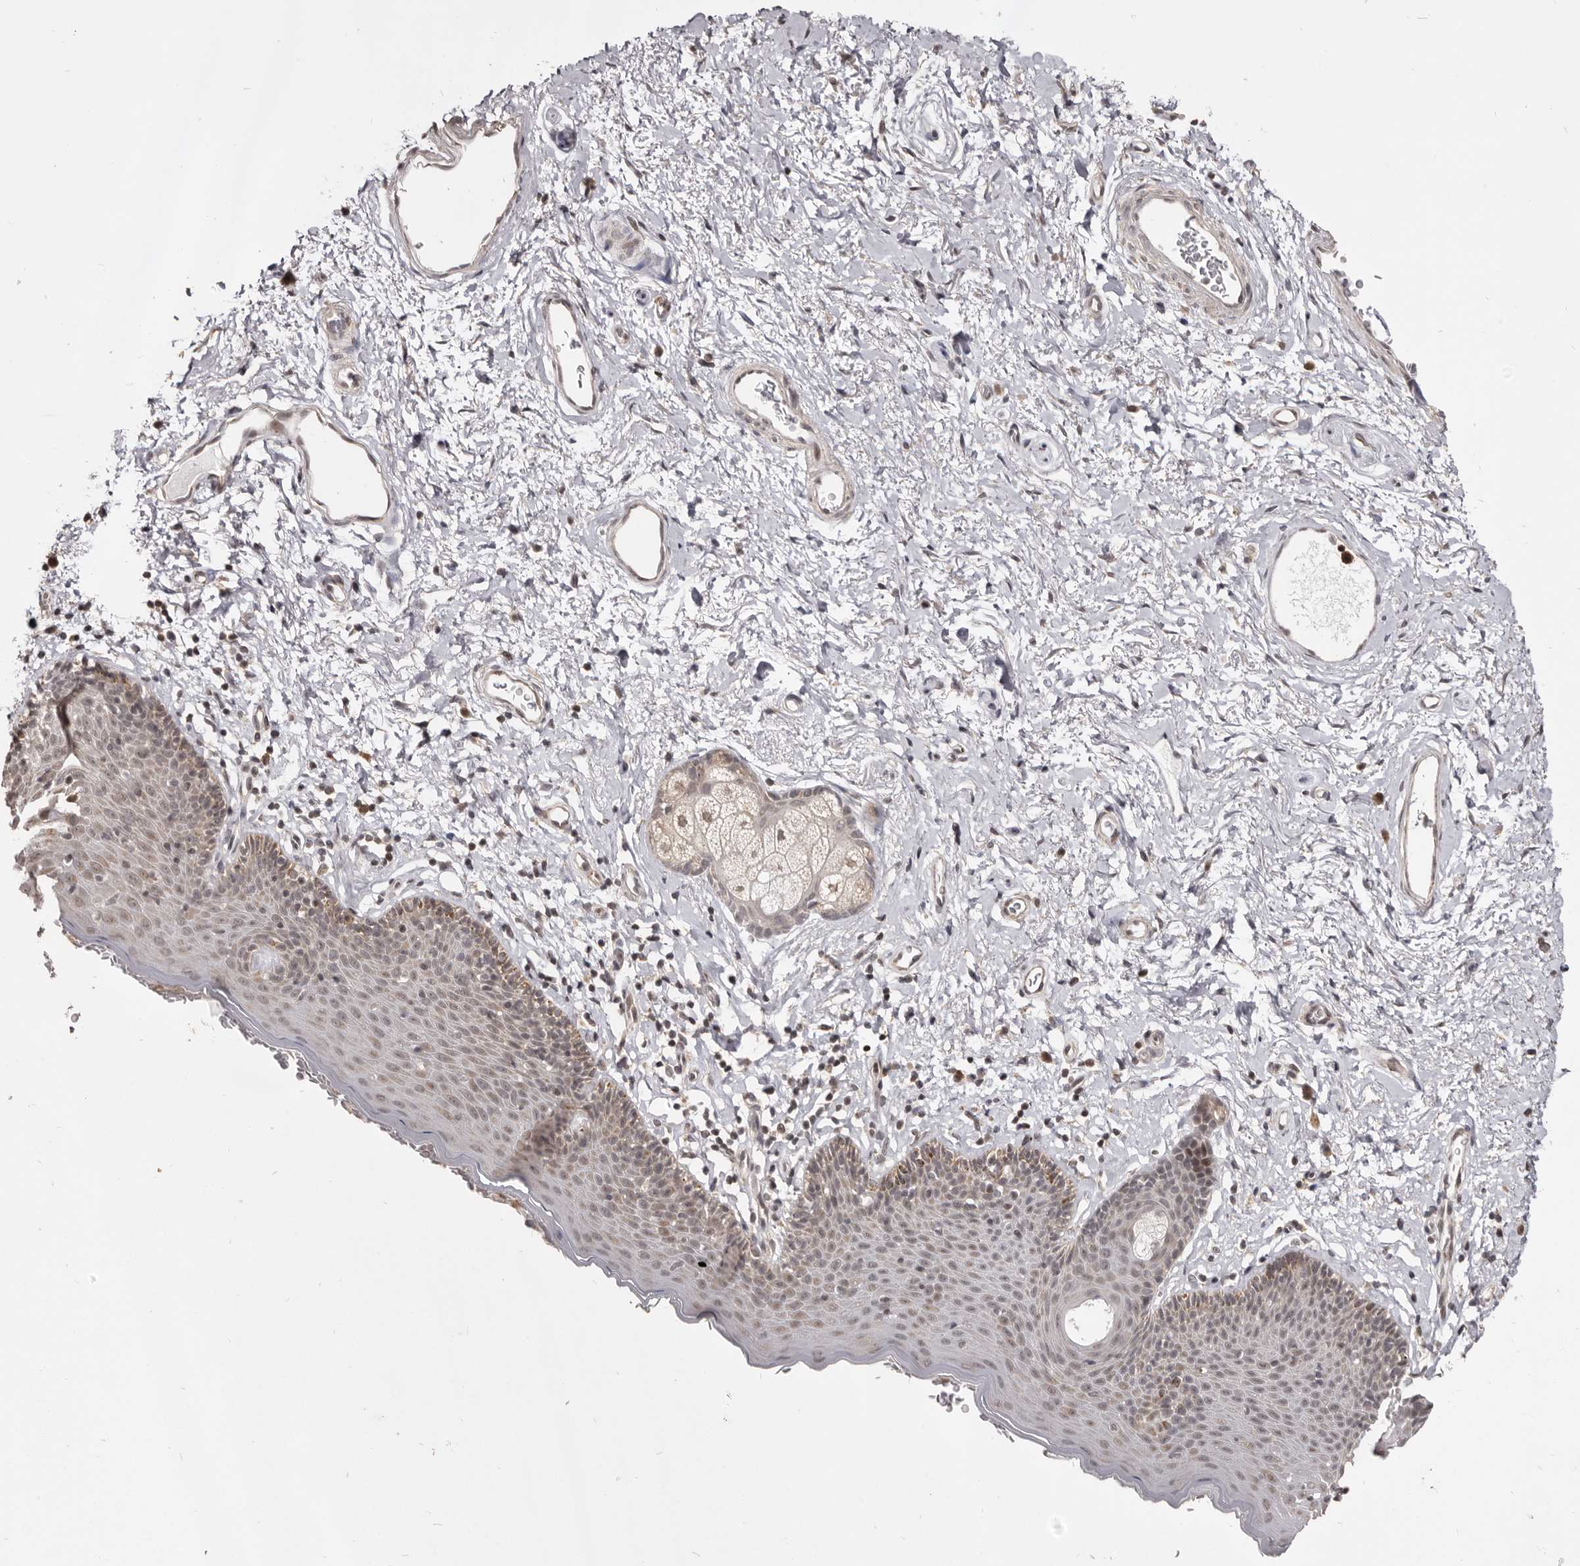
{"staining": {"intensity": "moderate", "quantity": "25%-75%", "location": "cytoplasmic/membranous,nuclear"}, "tissue": "skin", "cell_type": "Epidermal cells", "image_type": "normal", "snomed": [{"axis": "morphology", "description": "Normal tissue, NOS"}, {"axis": "topography", "description": "Vulva"}], "caption": "Moderate cytoplasmic/membranous,nuclear expression is seen in approximately 25%-75% of epidermal cells in unremarkable skin.", "gene": "THUMPD1", "patient": {"sex": "female", "age": 66}}